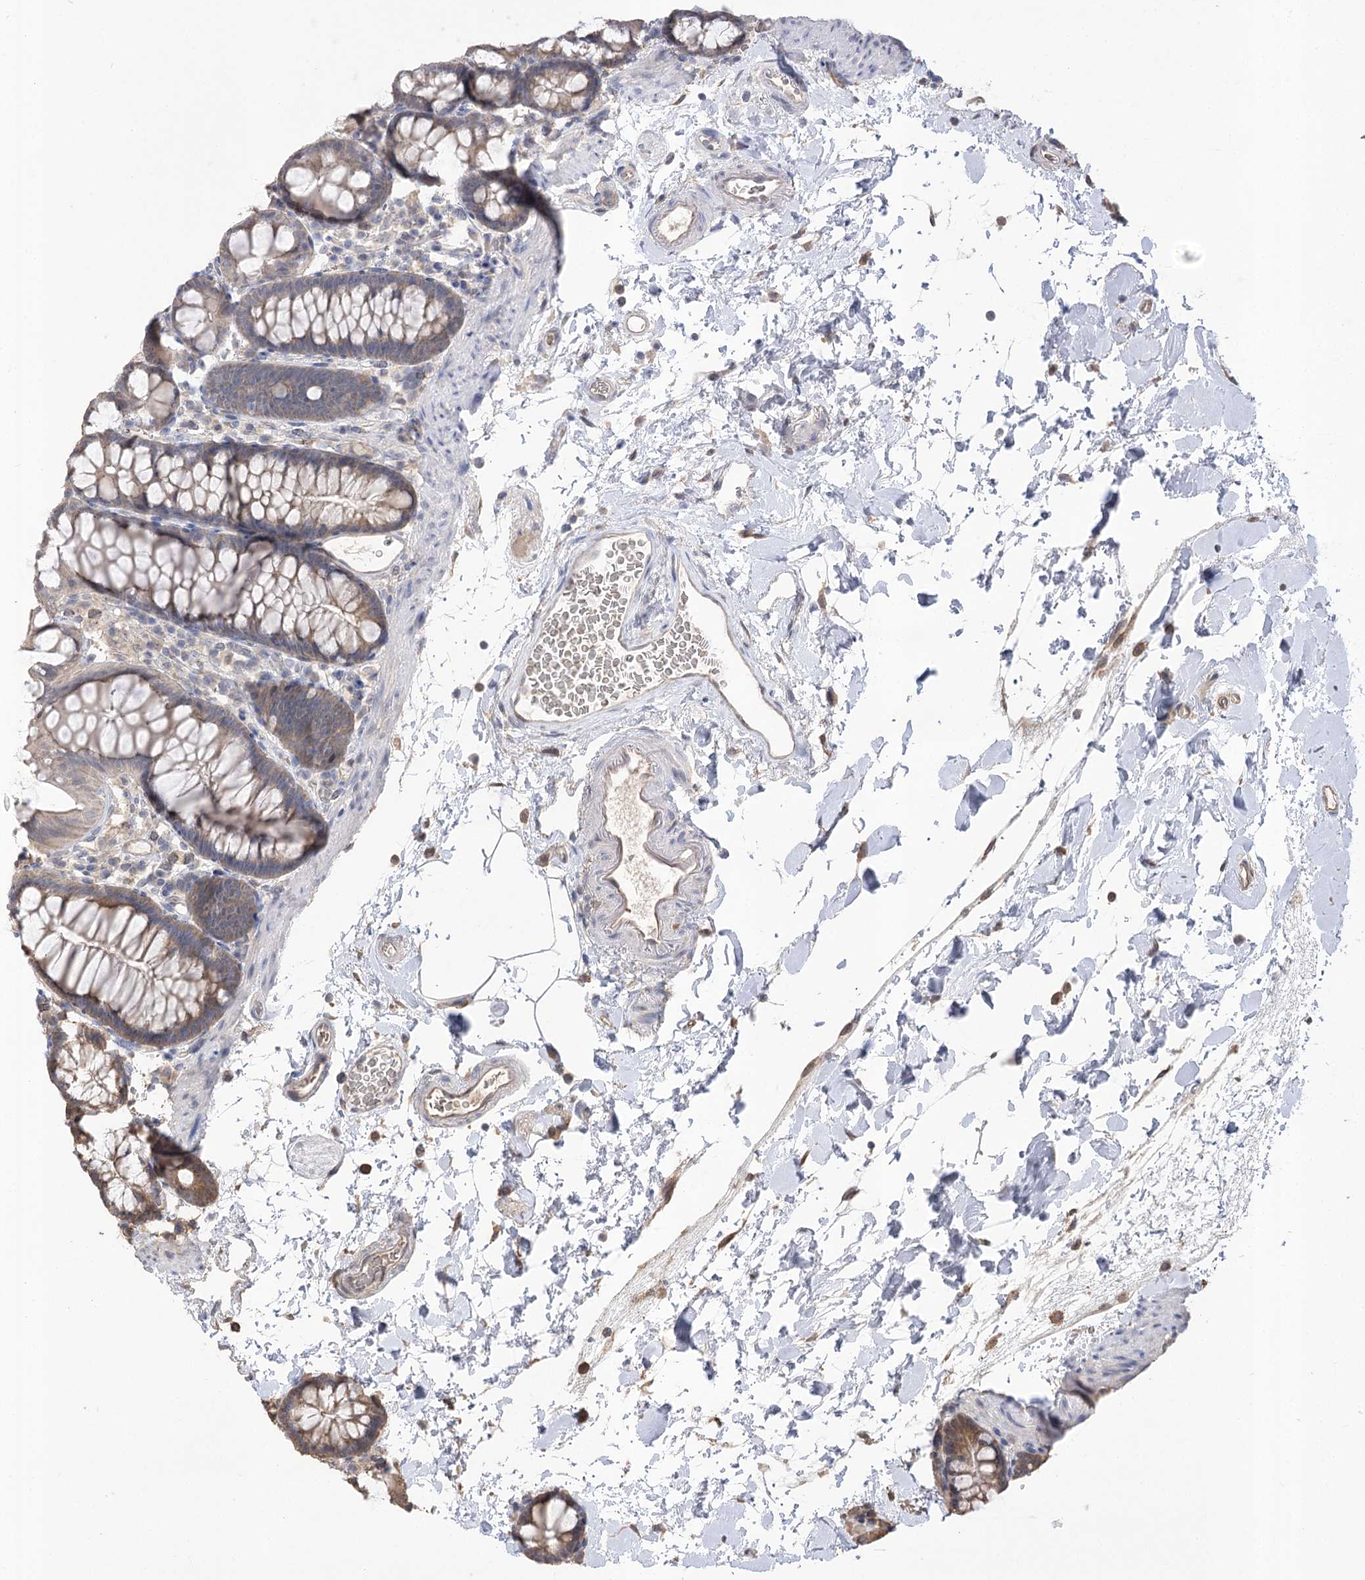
{"staining": {"intensity": "weak", "quantity": ">75%", "location": "cytoplasmic/membranous"}, "tissue": "colon", "cell_type": "Endothelial cells", "image_type": "normal", "snomed": [{"axis": "morphology", "description": "Normal tissue, NOS"}, {"axis": "topography", "description": "Colon"}], "caption": "Immunohistochemical staining of normal colon displays low levels of weak cytoplasmic/membranous staining in about >75% of endothelial cells.", "gene": "R3HDM2", "patient": {"sex": "male", "age": 75}}